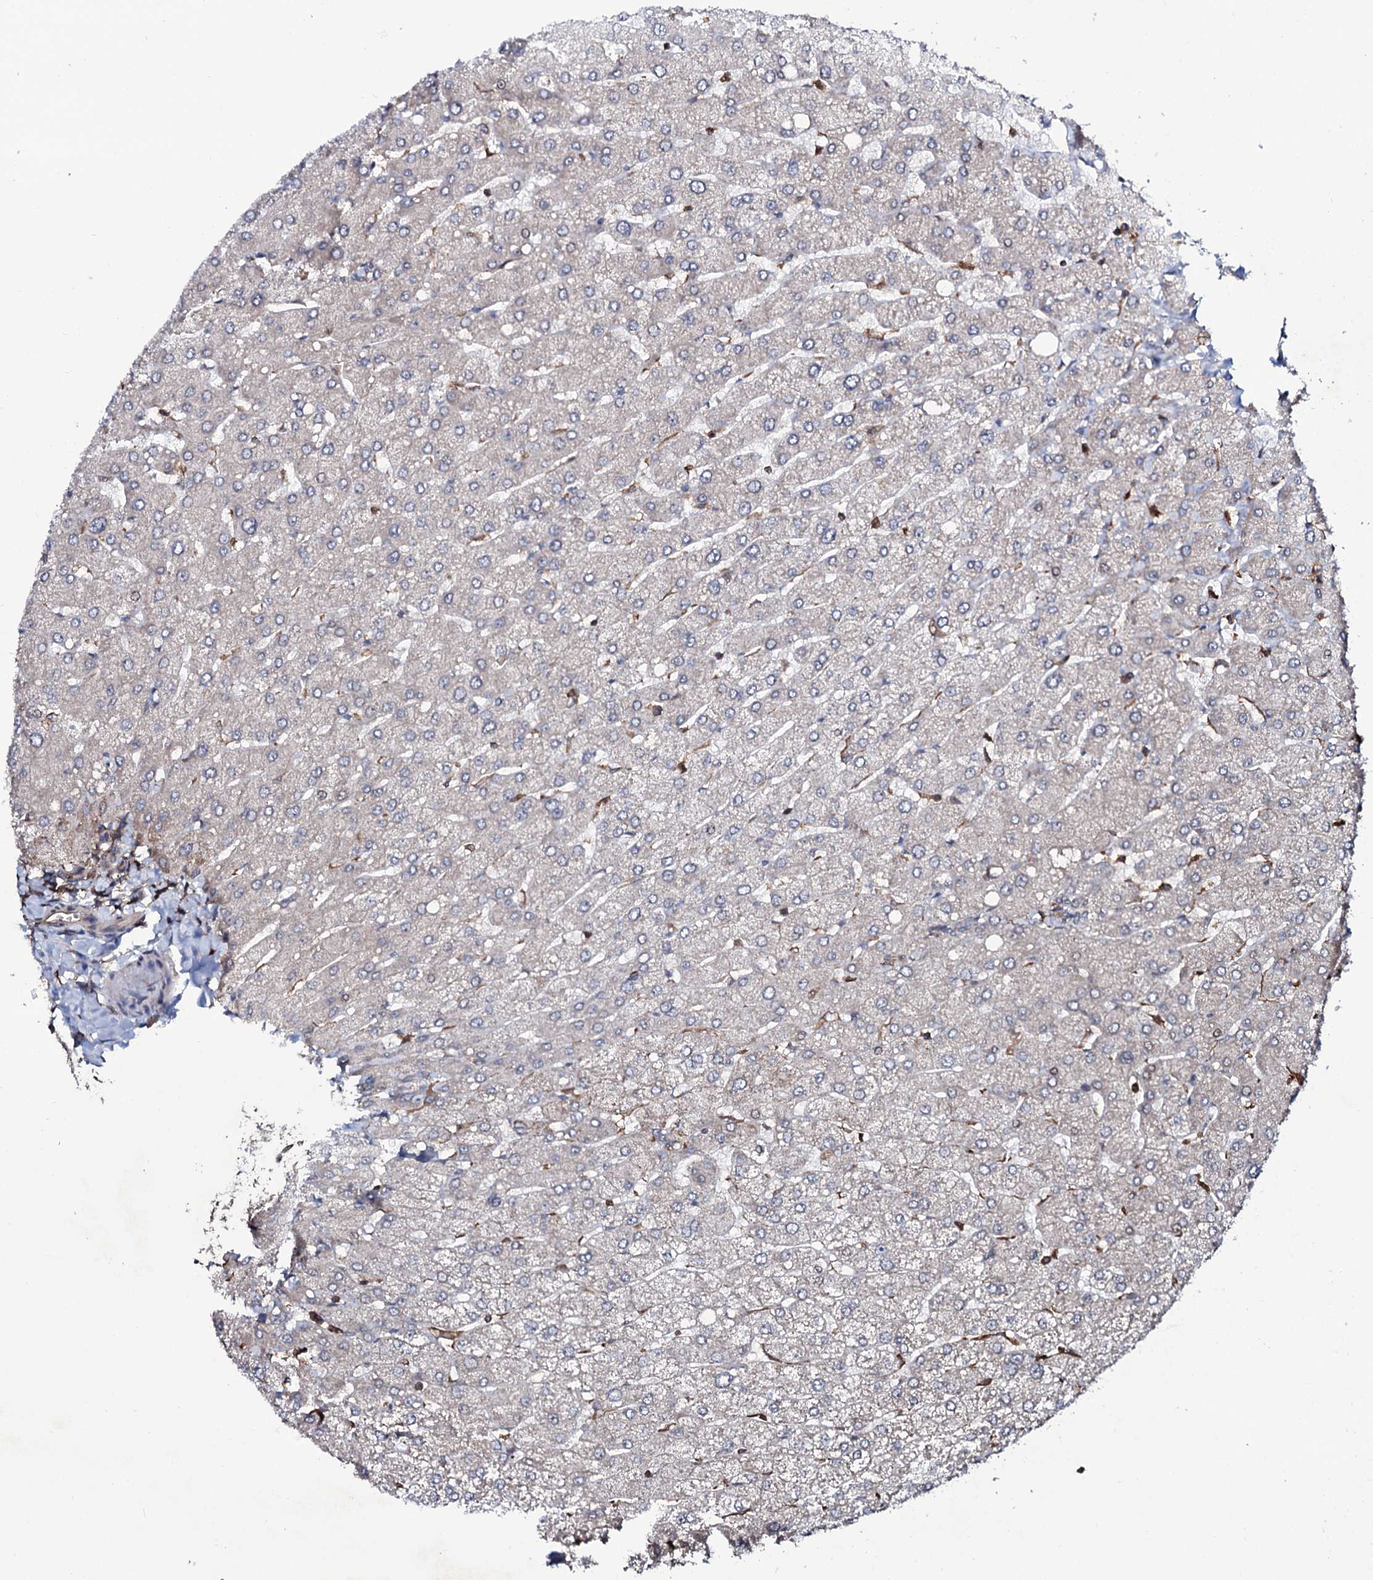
{"staining": {"intensity": "negative", "quantity": "none", "location": "none"}, "tissue": "liver", "cell_type": "Cholangiocytes", "image_type": "normal", "snomed": [{"axis": "morphology", "description": "Normal tissue, NOS"}, {"axis": "topography", "description": "Liver"}], "caption": "Liver stained for a protein using IHC demonstrates no staining cholangiocytes.", "gene": "COG6", "patient": {"sex": "male", "age": 55}}